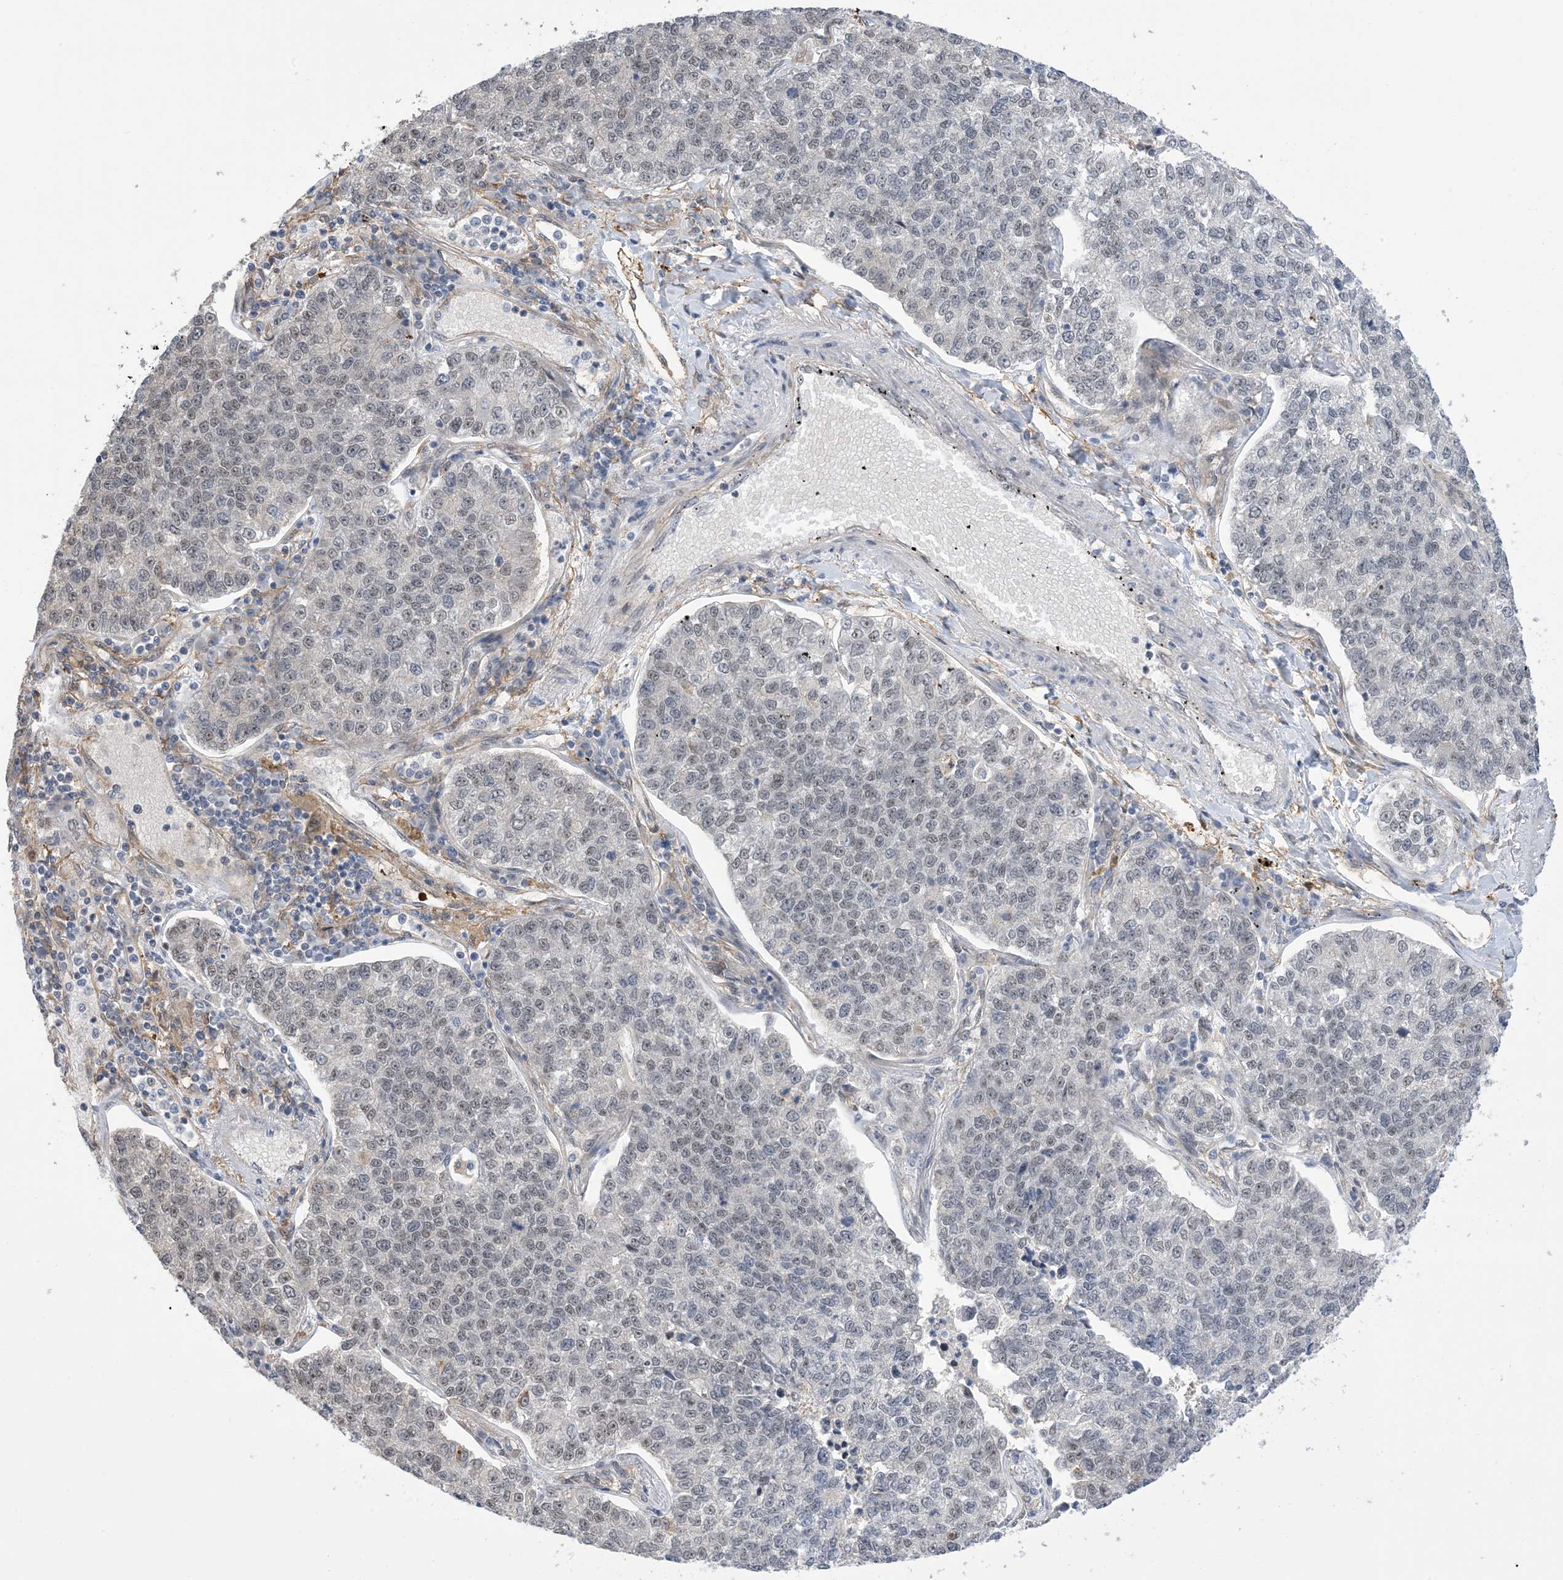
{"staining": {"intensity": "negative", "quantity": "none", "location": "none"}, "tissue": "lung cancer", "cell_type": "Tumor cells", "image_type": "cancer", "snomed": [{"axis": "morphology", "description": "Adenocarcinoma, NOS"}, {"axis": "topography", "description": "Lung"}], "caption": "Immunohistochemical staining of lung adenocarcinoma reveals no significant staining in tumor cells. (DAB immunohistochemistry (IHC) visualized using brightfield microscopy, high magnification).", "gene": "ZNF8", "patient": {"sex": "male", "age": 49}}